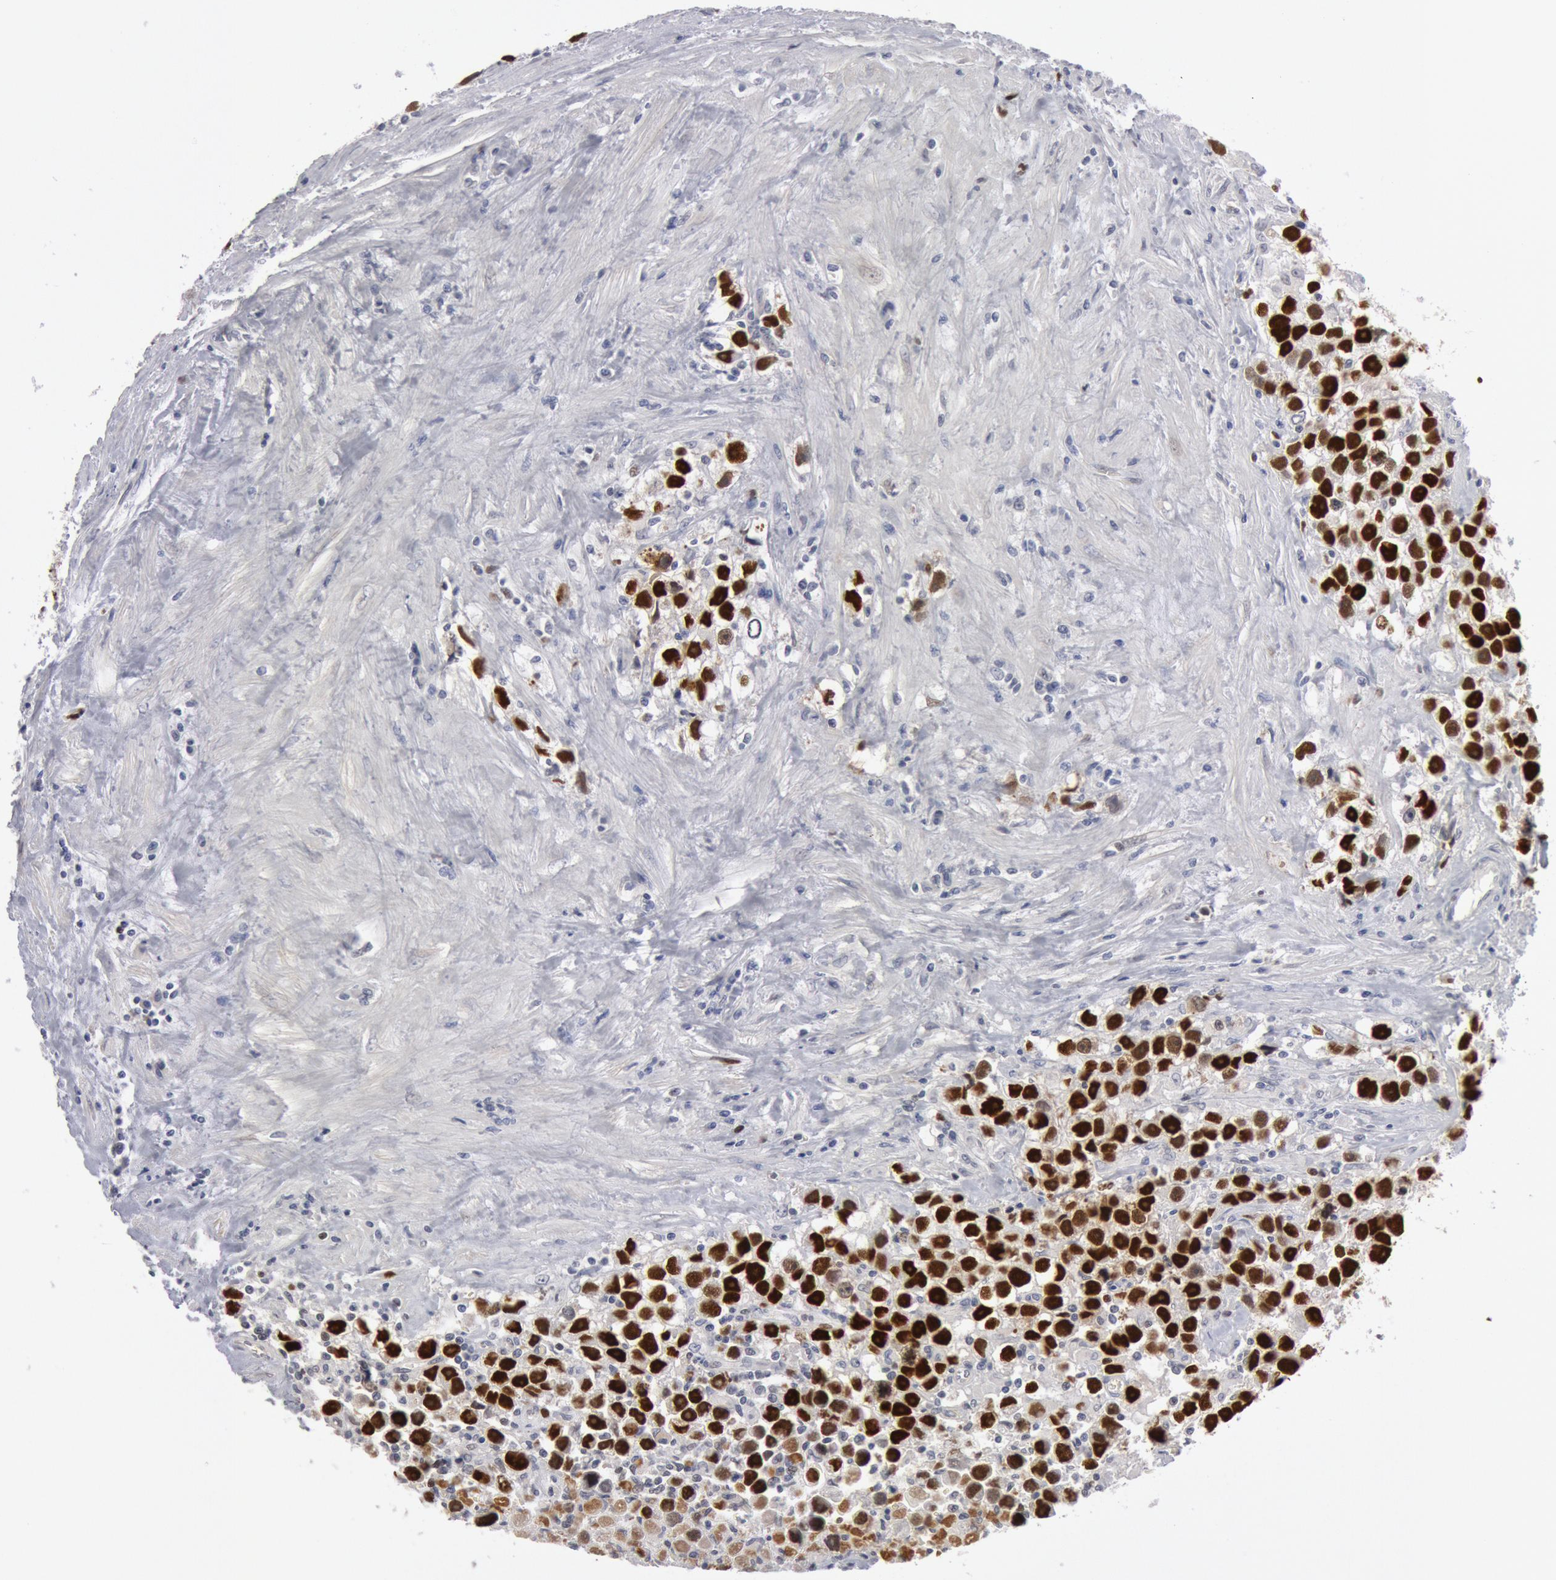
{"staining": {"intensity": "strong", "quantity": "25%-75%", "location": "nuclear"}, "tissue": "testis cancer", "cell_type": "Tumor cells", "image_type": "cancer", "snomed": [{"axis": "morphology", "description": "Seminoma, NOS"}, {"axis": "topography", "description": "Testis"}], "caption": "Immunohistochemistry of human testis cancer exhibits high levels of strong nuclear expression in approximately 25%-75% of tumor cells.", "gene": "WDHD1", "patient": {"sex": "male", "age": 43}}